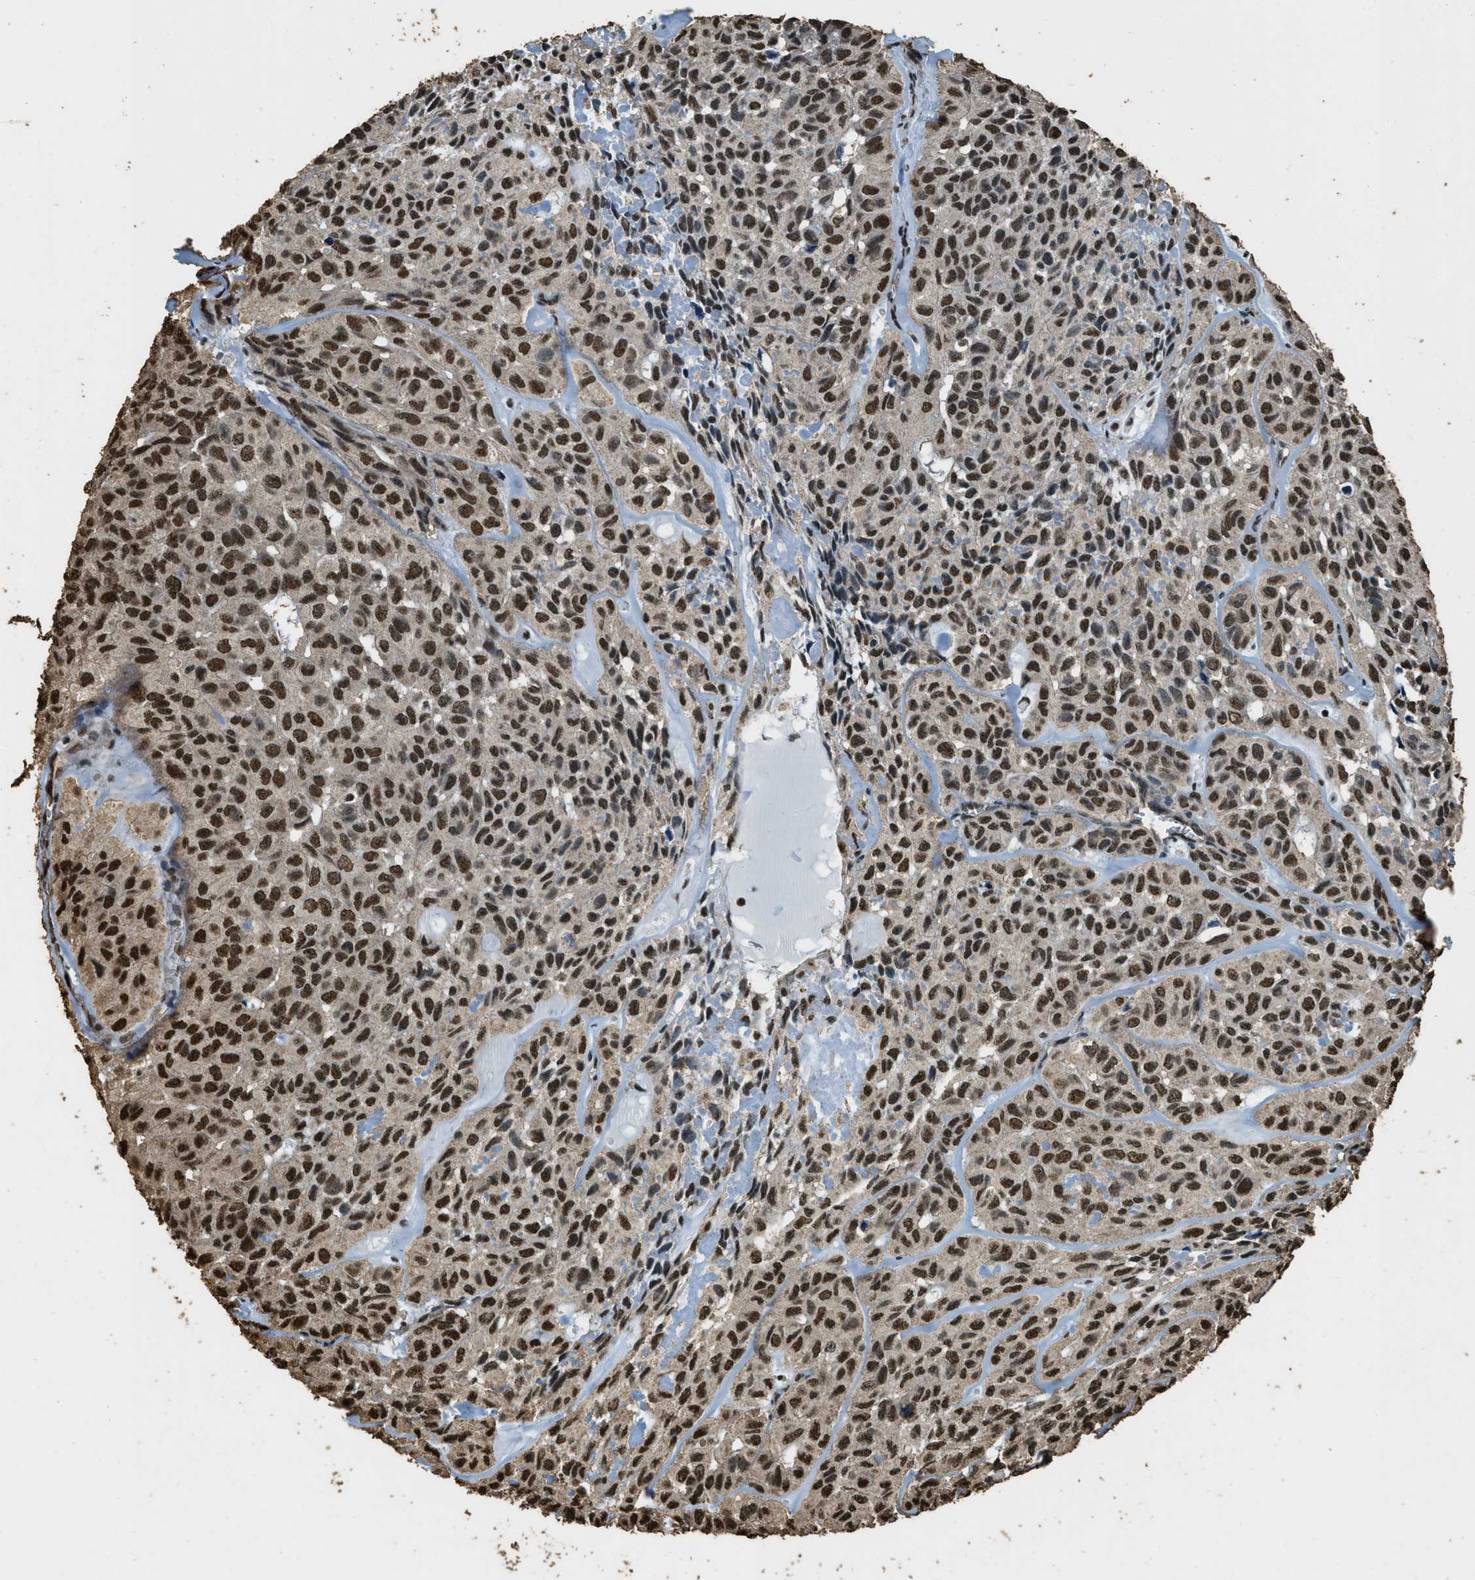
{"staining": {"intensity": "strong", "quantity": ">75%", "location": "nuclear"}, "tissue": "head and neck cancer", "cell_type": "Tumor cells", "image_type": "cancer", "snomed": [{"axis": "morphology", "description": "Adenocarcinoma, NOS"}, {"axis": "topography", "description": "Salivary gland, NOS"}, {"axis": "topography", "description": "Head-Neck"}], "caption": "This micrograph shows IHC staining of head and neck cancer, with high strong nuclear staining in approximately >75% of tumor cells.", "gene": "MYB", "patient": {"sex": "female", "age": 76}}